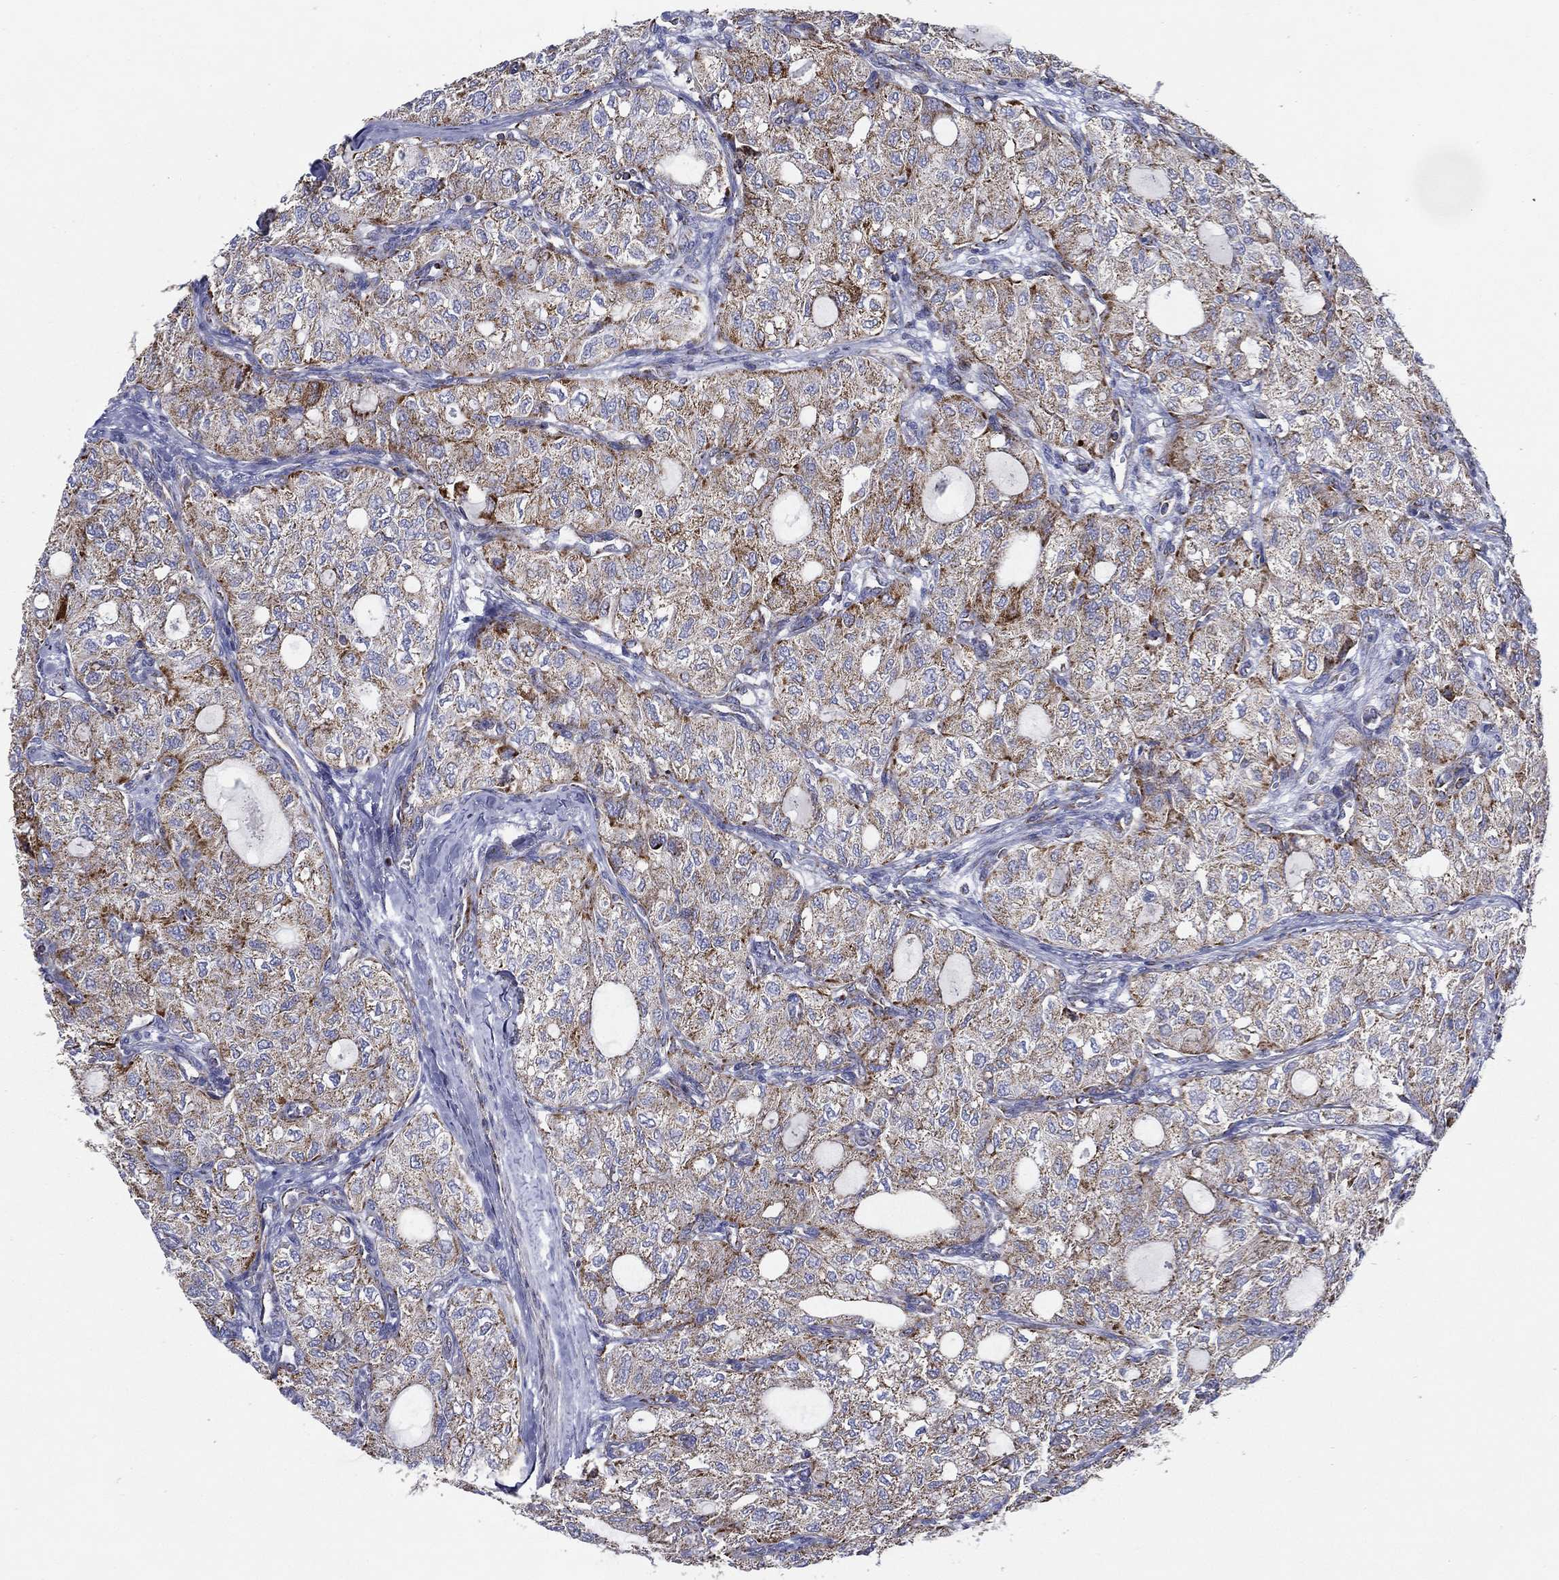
{"staining": {"intensity": "strong", "quantity": "25%-75%", "location": "cytoplasmic/membranous"}, "tissue": "thyroid cancer", "cell_type": "Tumor cells", "image_type": "cancer", "snomed": [{"axis": "morphology", "description": "Follicular adenoma carcinoma, NOS"}, {"axis": "topography", "description": "Thyroid gland"}], "caption": "Thyroid follicular adenoma carcinoma stained with a brown dye exhibits strong cytoplasmic/membranous positive staining in approximately 25%-75% of tumor cells.", "gene": "SFXN1", "patient": {"sex": "male", "age": 75}}